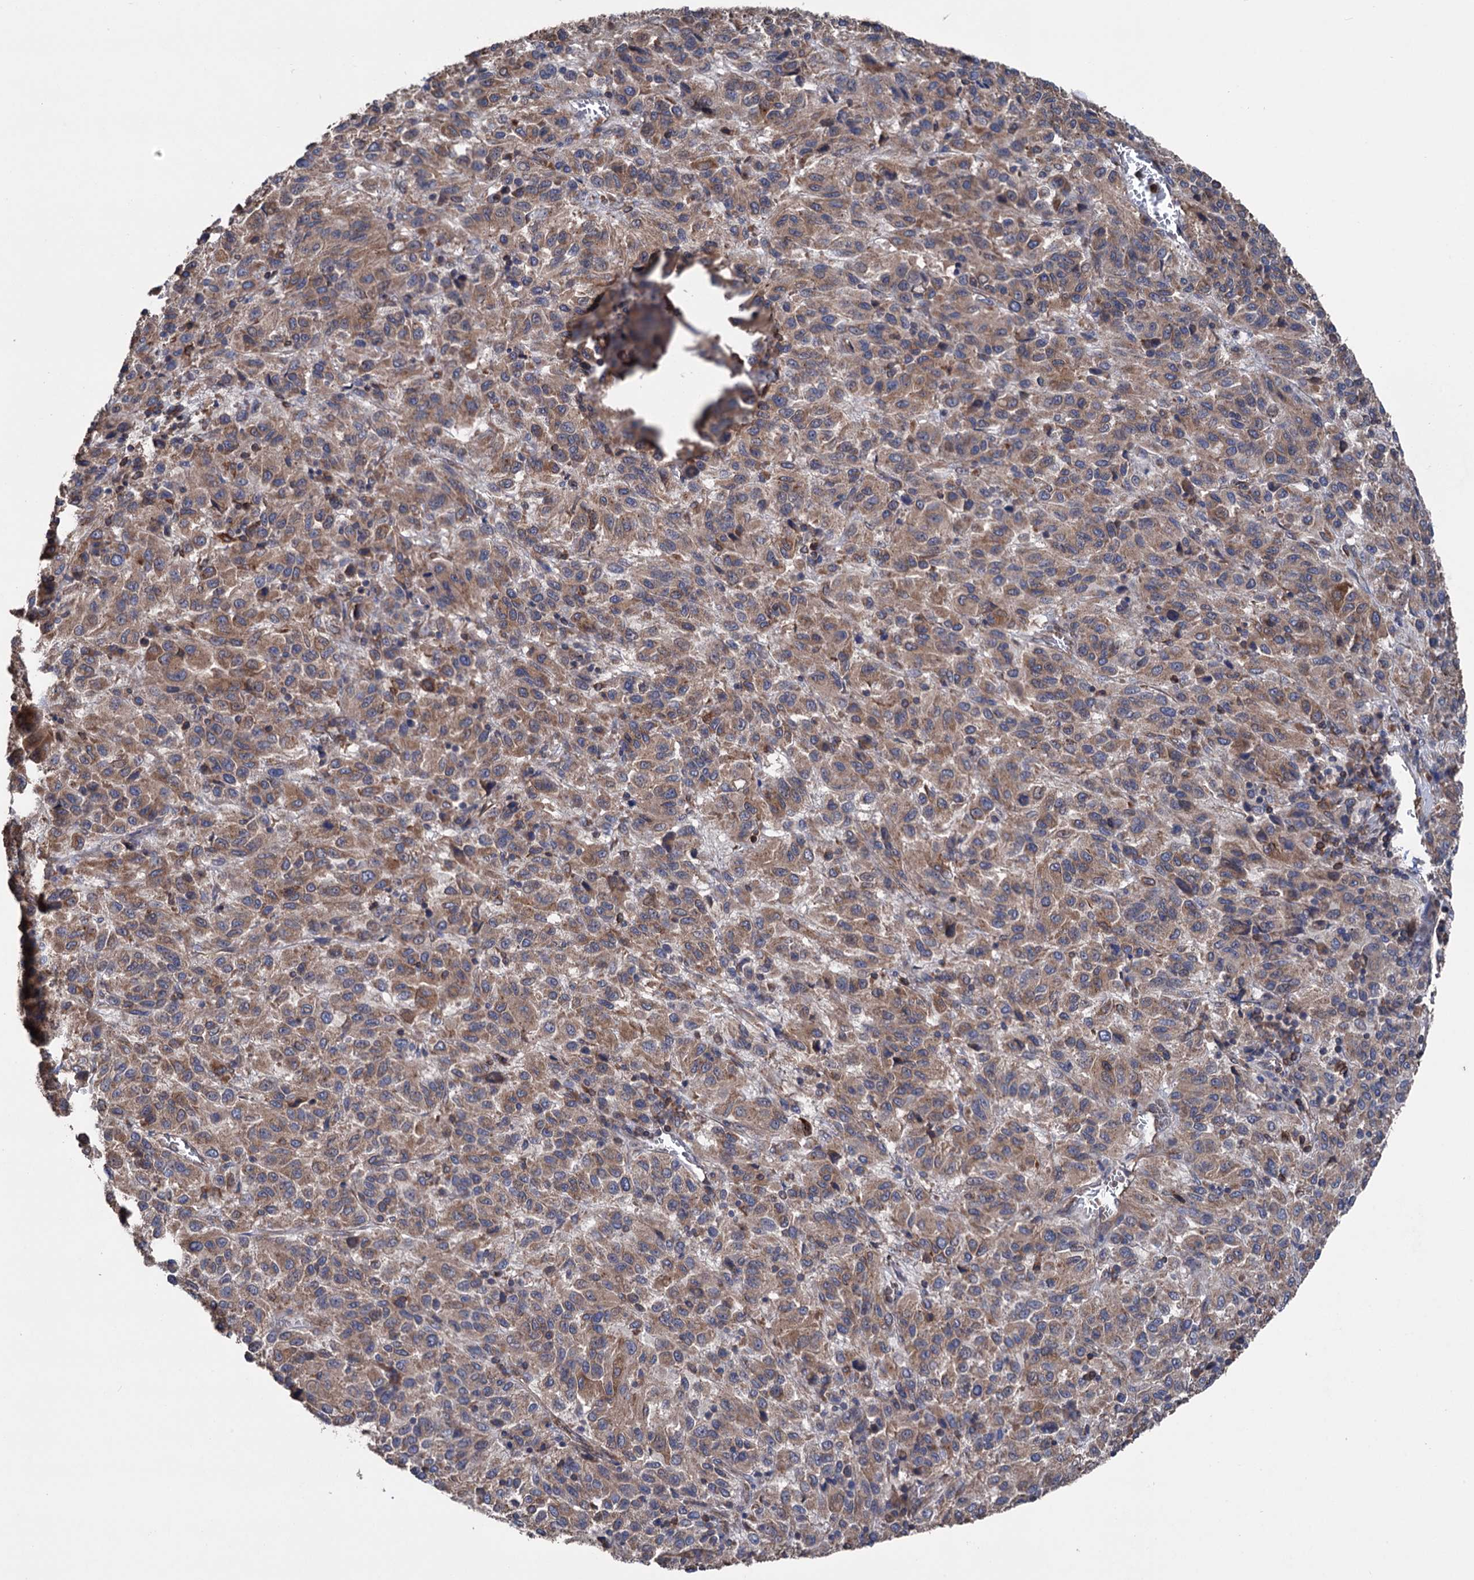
{"staining": {"intensity": "moderate", "quantity": ">75%", "location": "cytoplasmic/membranous"}, "tissue": "melanoma", "cell_type": "Tumor cells", "image_type": "cancer", "snomed": [{"axis": "morphology", "description": "Malignant melanoma, Metastatic site"}, {"axis": "topography", "description": "Lung"}], "caption": "Immunohistochemistry histopathology image of human melanoma stained for a protein (brown), which reveals medium levels of moderate cytoplasmic/membranous staining in about >75% of tumor cells.", "gene": "STING1", "patient": {"sex": "male", "age": 64}}